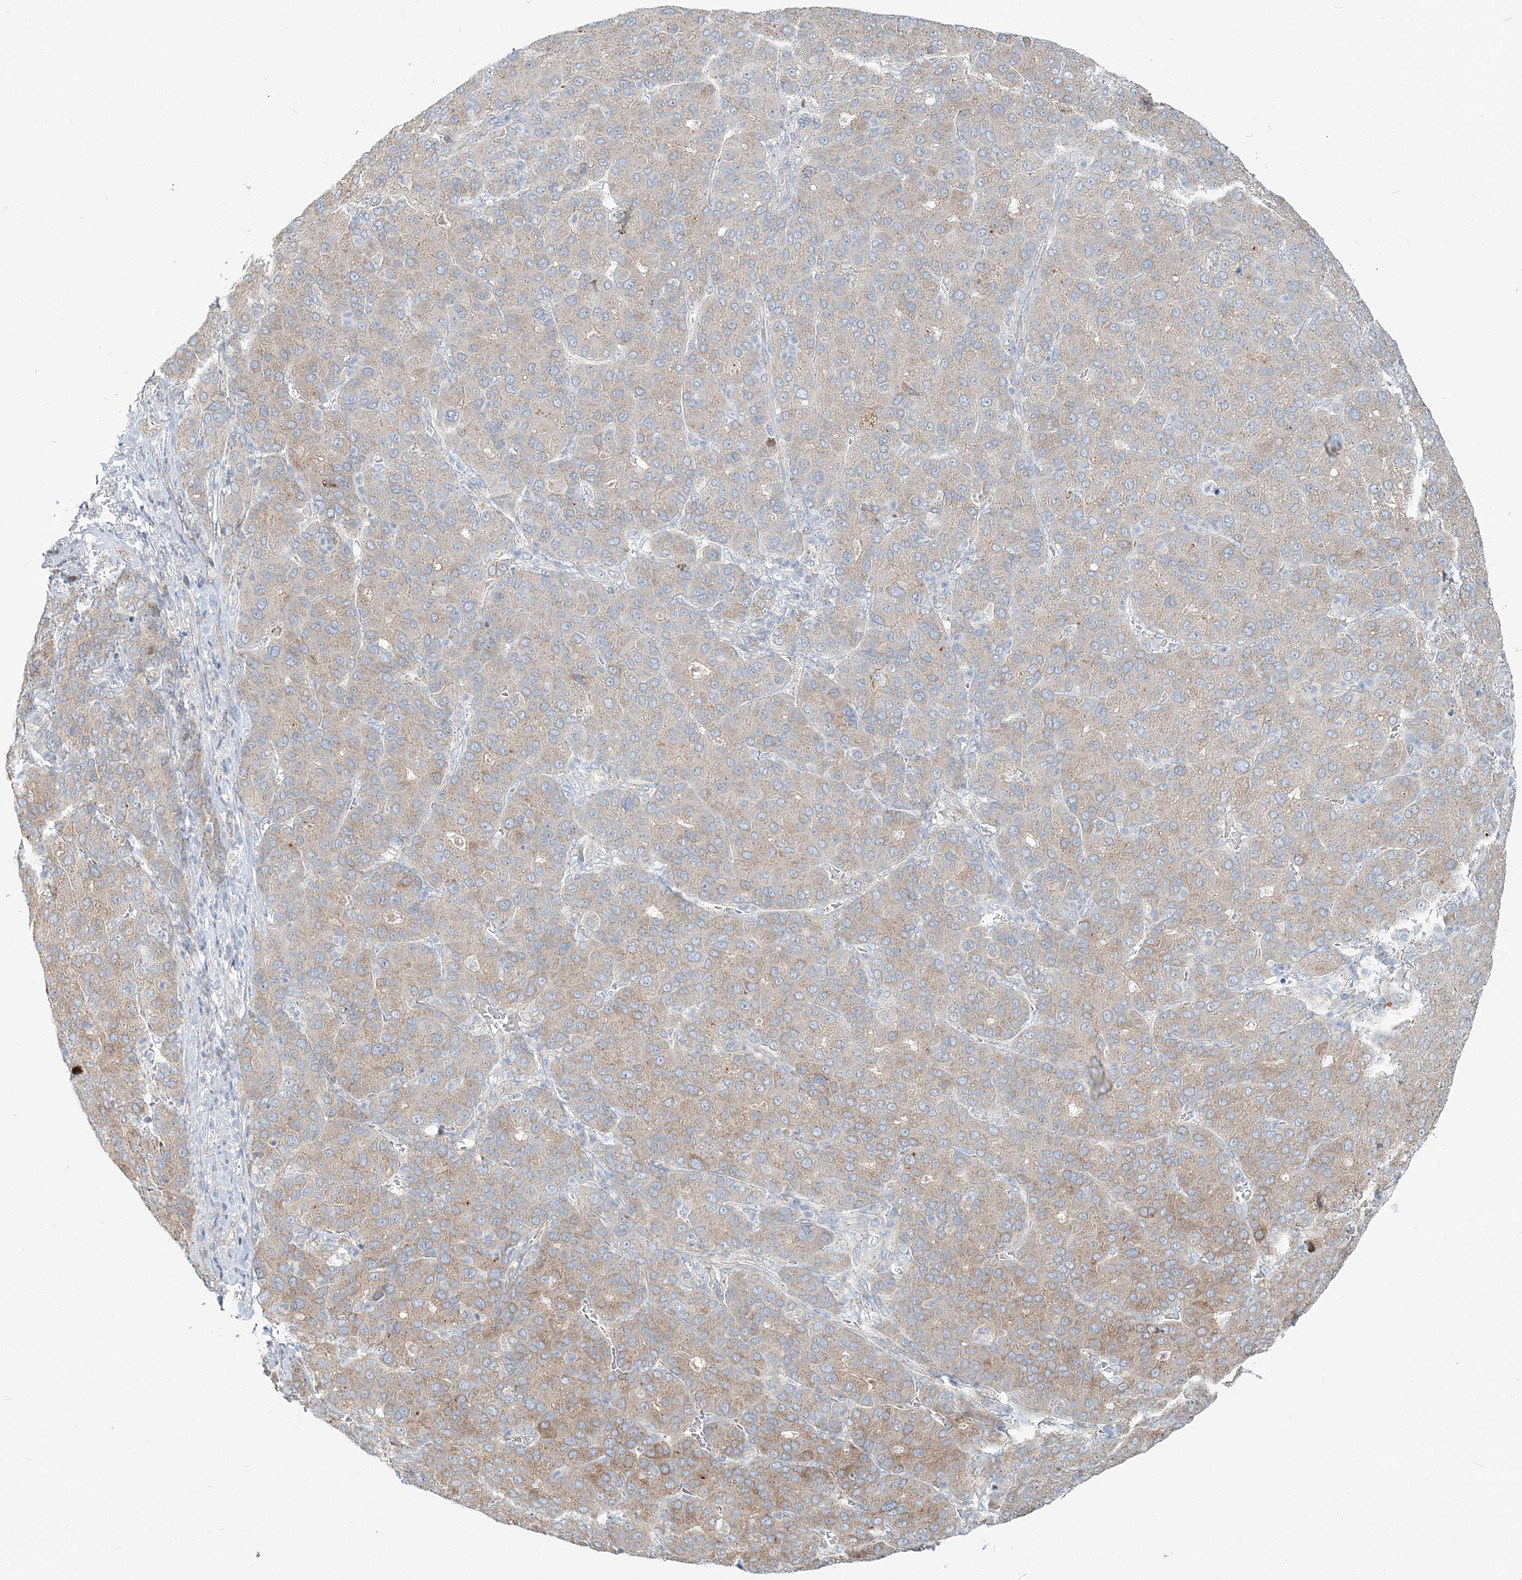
{"staining": {"intensity": "moderate", "quantity": "<25%", "location": "cytoplasmic/membranous"}, "tissue": "liver cancer", "cell_type": "Tumor cells", "image_type": "cancer", "snomed": [{"axis": "morphology", "description": "Carcinoma, Hepatocellular, NOS"}, {"axis": "topography", "description": "Liver"}], "caption": "Protein expression analysis of human liver cancer reveals moderate cytoplasmic/membranous positivity in about <25% of tumor cells.", "gene": "CXXC5", "patient": {"sex": "male", "age": 65}}